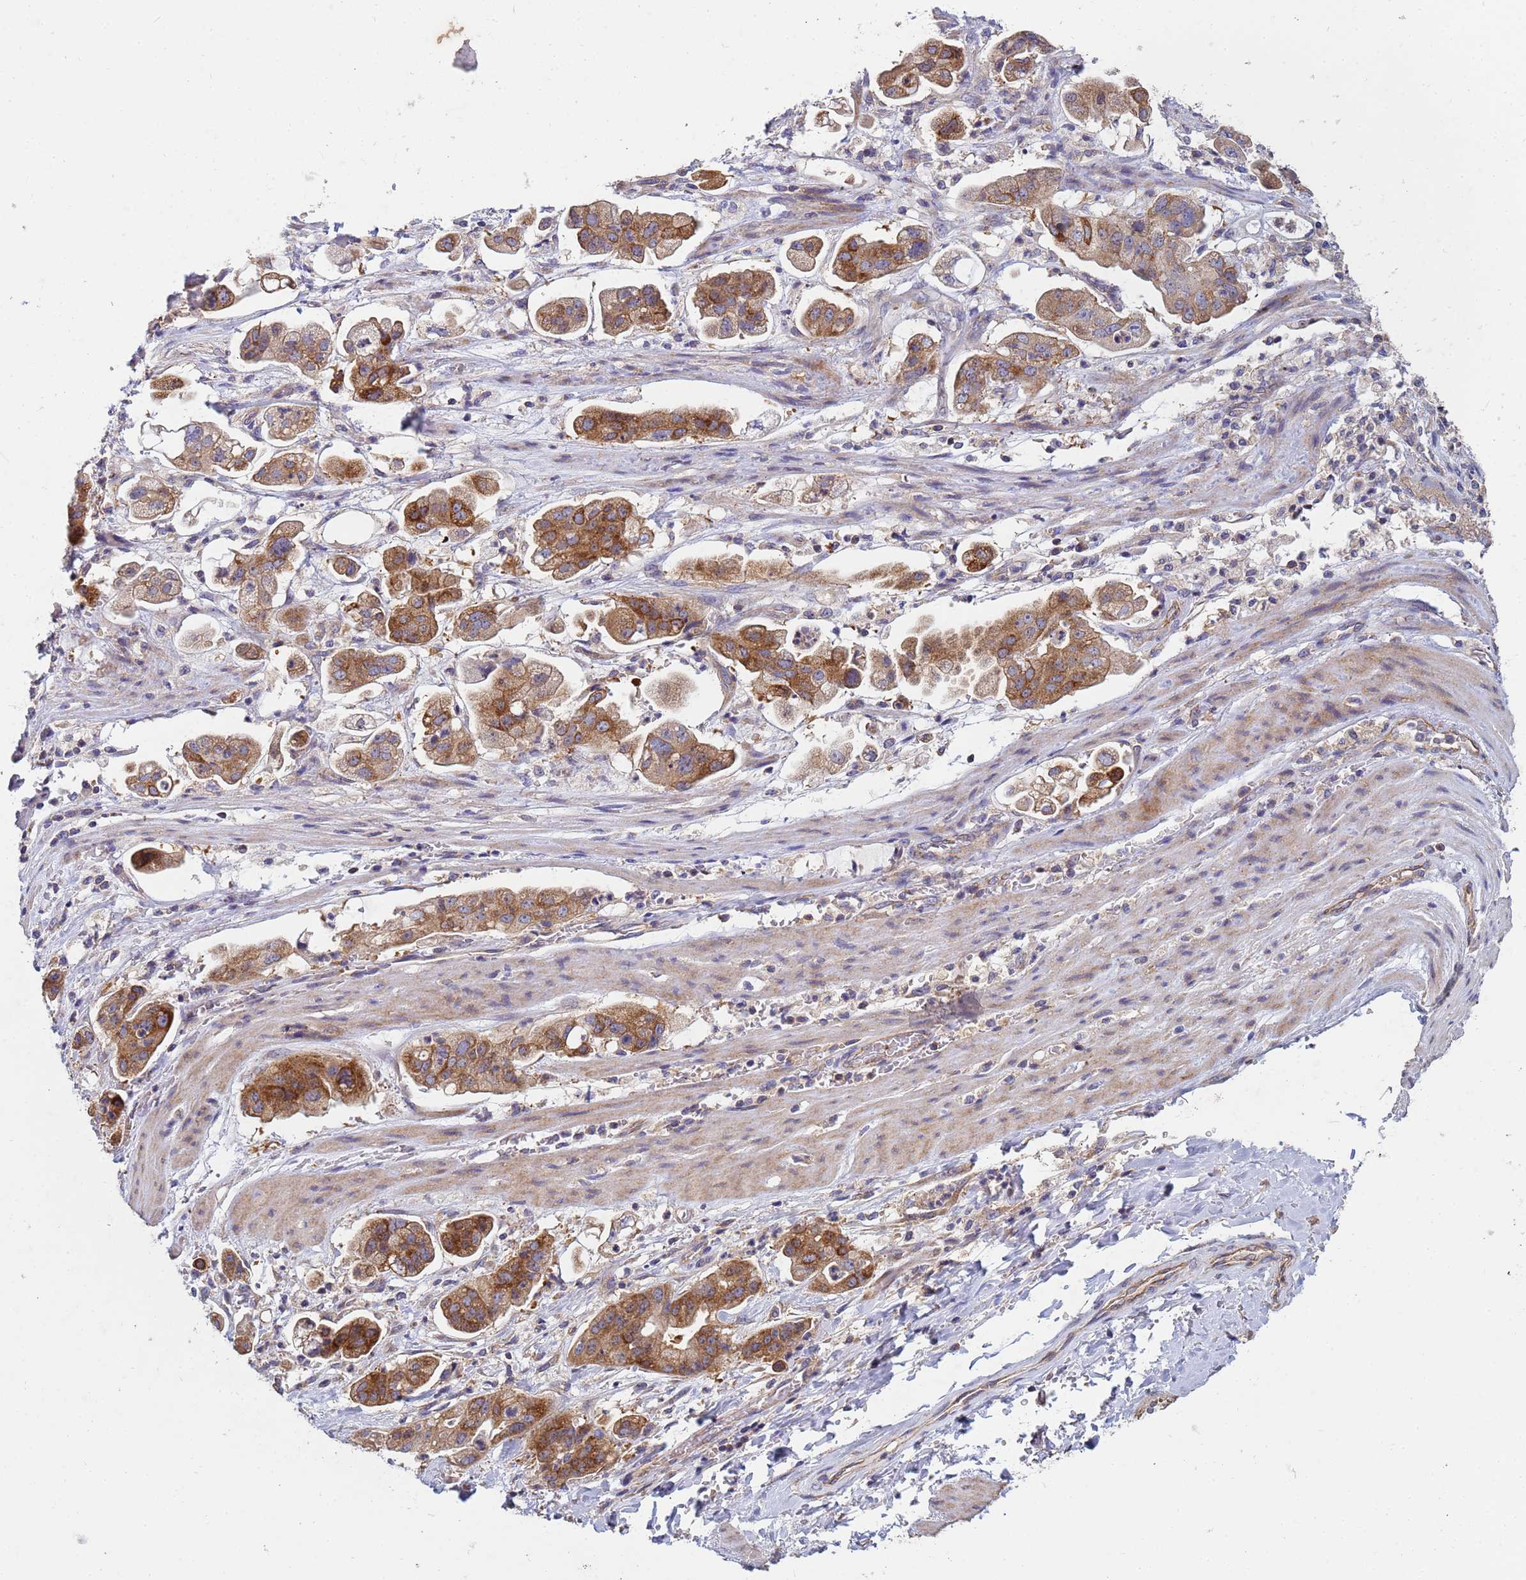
{"staining": {"intensity": "moderate", "quantity": ">75%", "location": "cytoplasmic/membranous"}, "tissue": "stomach cancer", "cell_type": "Tumor cells", "image_type": "cancer", "snomed": [{"axis": "morphology", "description": "Adenocarcinoma, NOS"}, {"axis": "topography", "description": "Stomach"}], "caption": "Protein staining of stomach cancer tissue exhibits moderate cytoplasmic/membranous expression in about >75% of tumor cells. (Stains: DAB in brown, nuclei in blue, Microscopy: brightfield microscopy at high magnification).", "gene": "CDC34", "patient": {"sex": "male", "age": 62}}